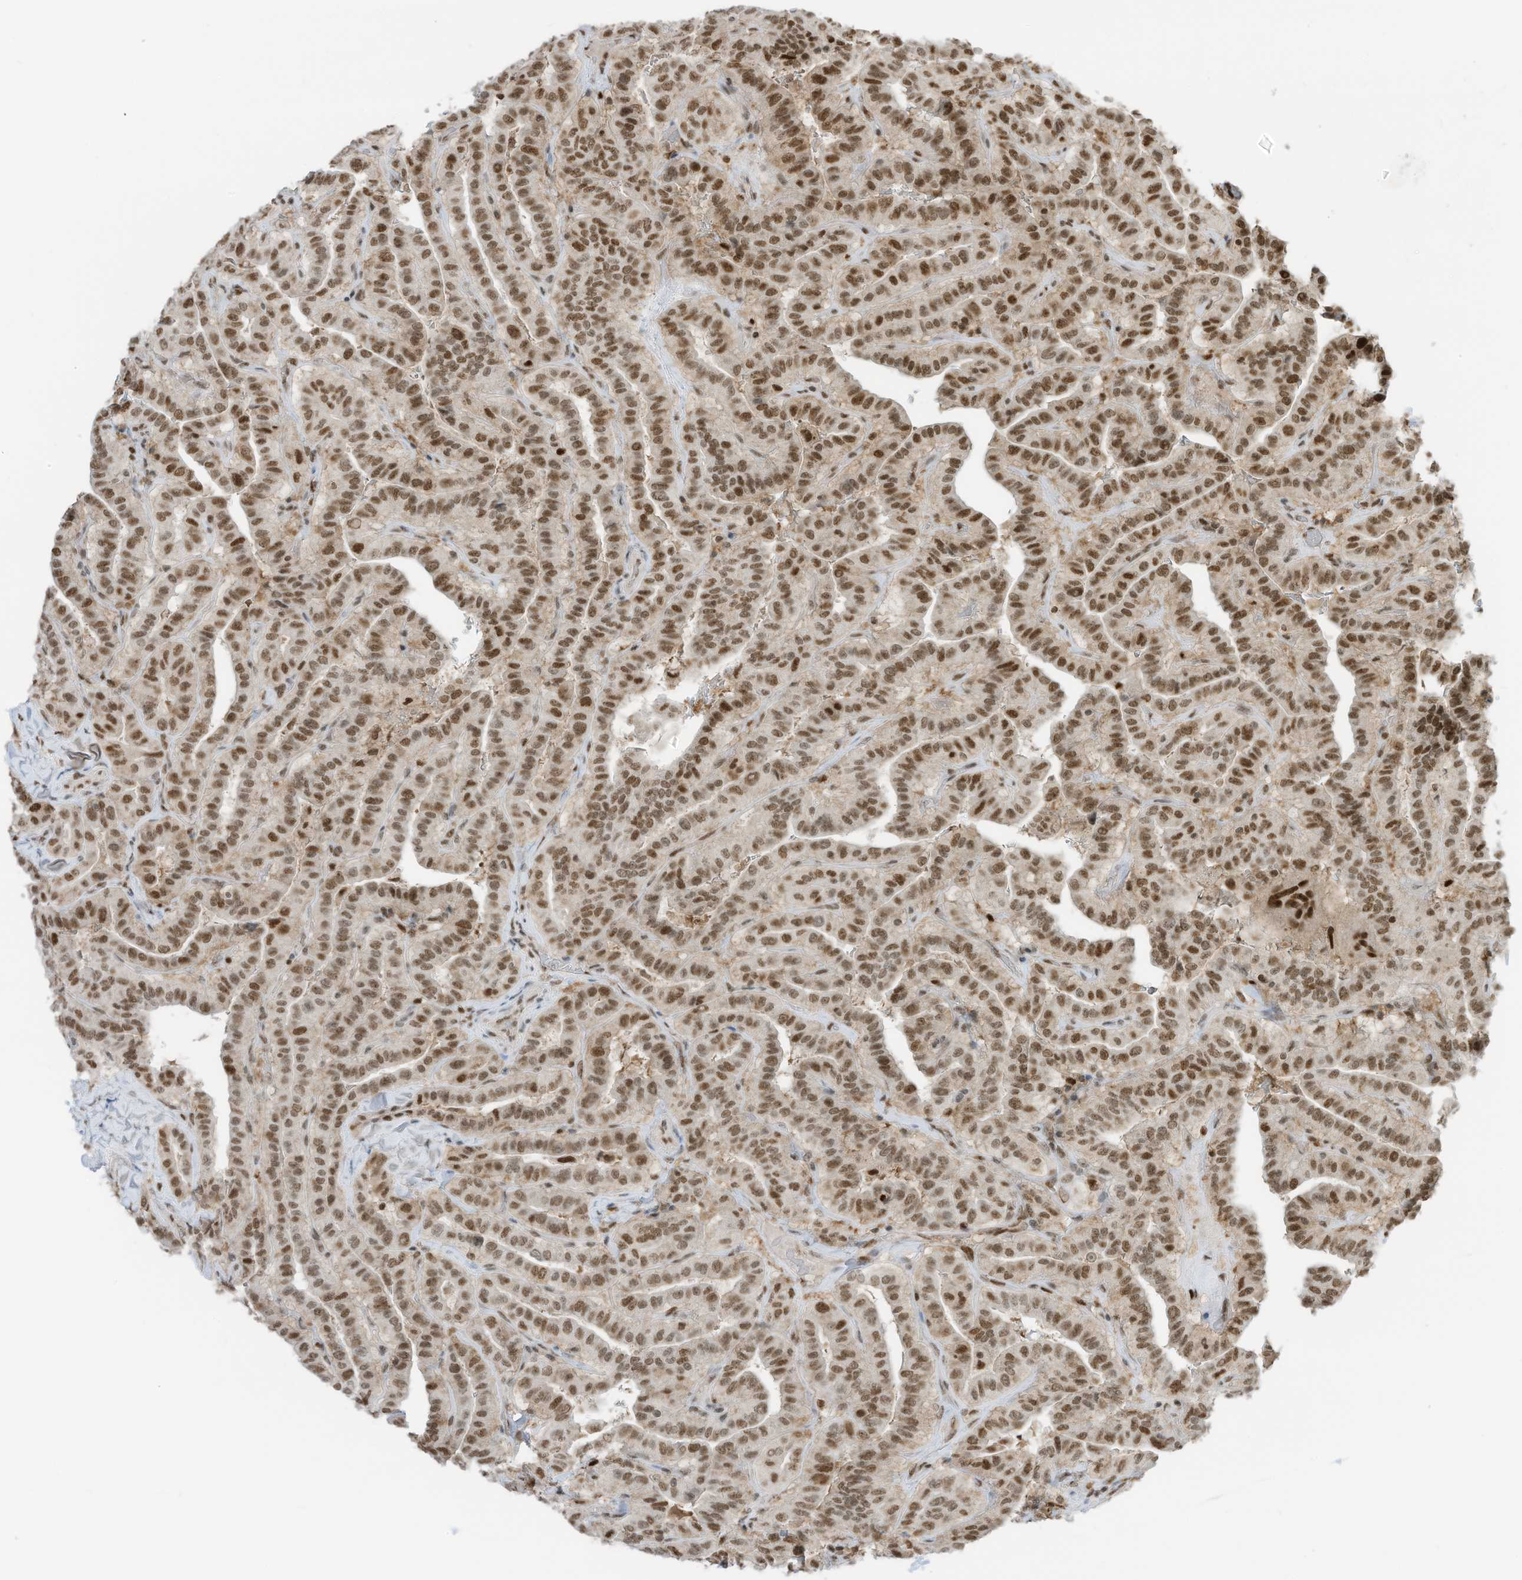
{"staining": {"intensity": "moderate", "quantity": ">75%", "location": "nuclear"}, "tissue": "thyroid cancer", "cell_type": "Tumor cells", "image_type": "cancer", "snomed": [{"axis": "morphology", "description": "Papillary adenocarcinoma, NOS"}, {"axis": "topography", "description": "Thyroid gland"}], "caption": "This photomicrograph shows papillary adenocarcinoma (thyroid) stained with immunohistochemistry (IHC) to label a protein in brown. The nuclear of tumor cells show moderate positivity for the protein. Nuclei are counter-stained blue.", "gene": "KPNB1", "patient": {"sex": "male", "age": 77}}